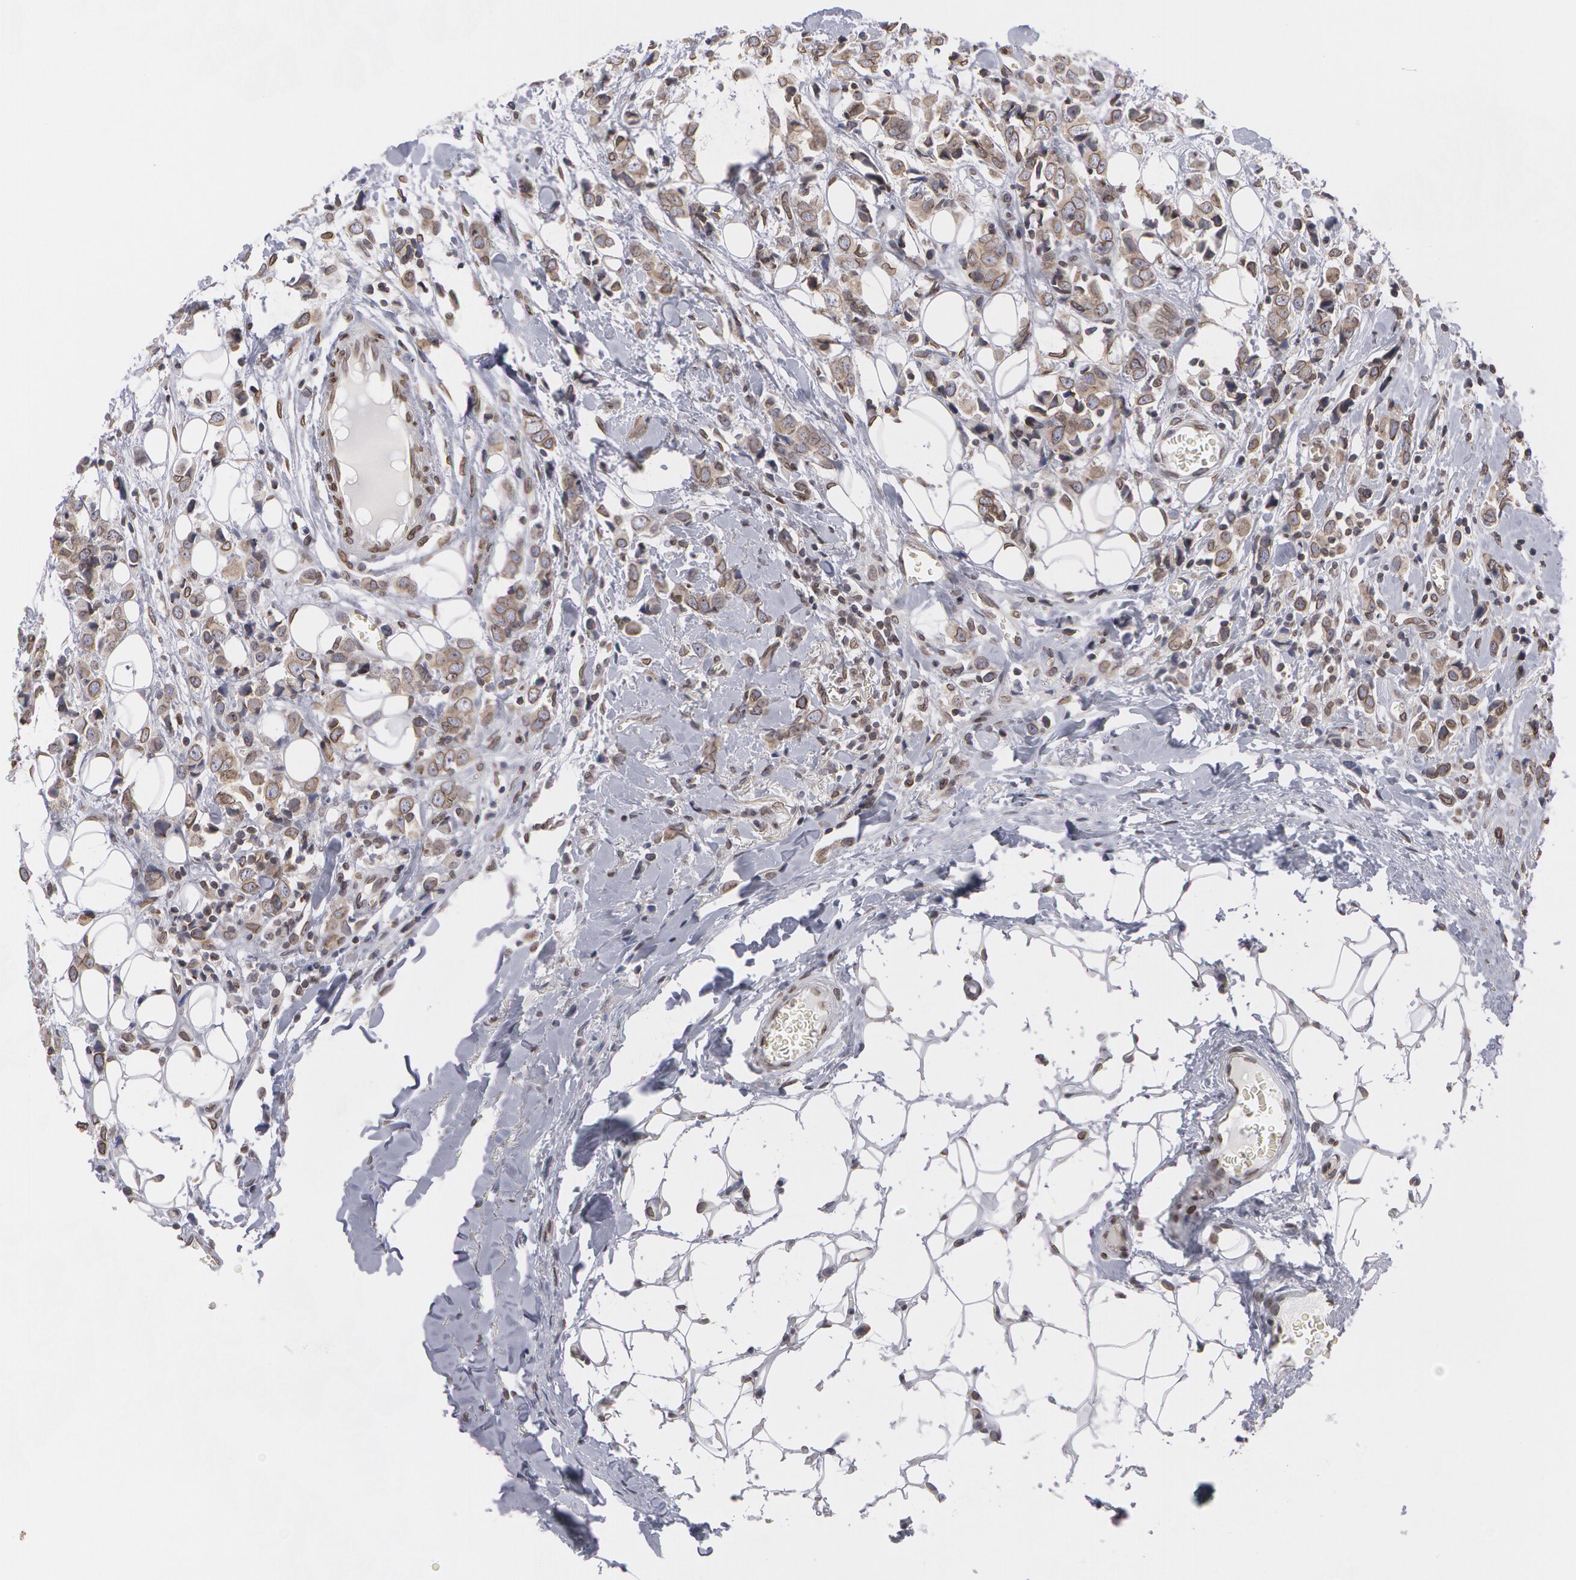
{"staining": {"intensity": "weak", "quantity": ">75%", "location": "nuclear"}, "tissue": "breast cancer", "cell_type": "Tumor cells", "image_type": "cancer", "snomed": [{"axis": "morphology", "description": "Lobular carcinoma"}, {"axis": "topography", "description": "Breast"}], "caption": "The image reveals immunohistochemical staining of breast cancer (lobular carcinoma). There is weak nuclear positivity is identified in approximately >75% of tumor cells.", "gene": "EMD", "patient": {"sex": "female", "age": 57}}